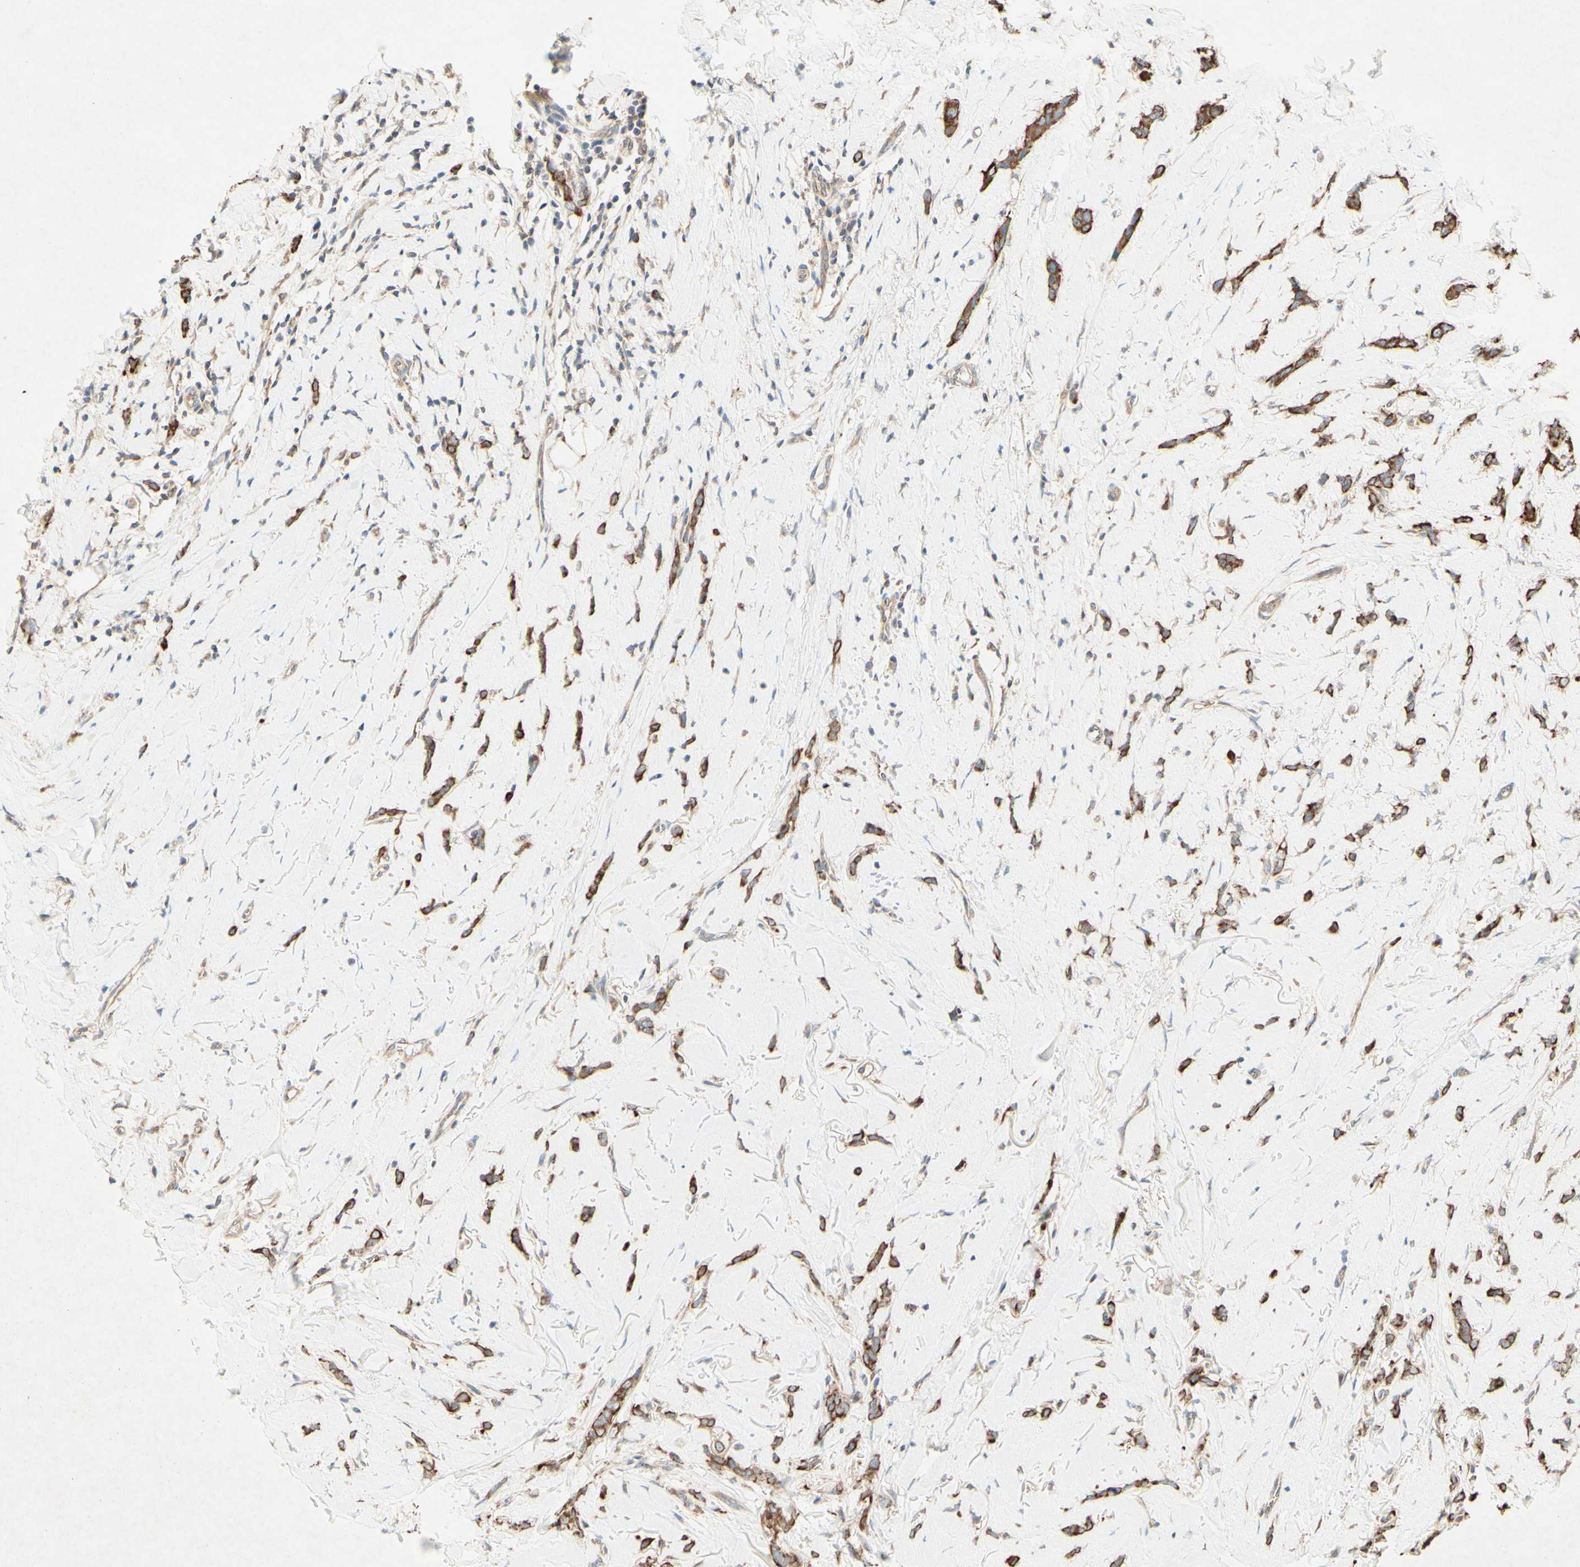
{"staining": {"intensity": "strong", "quantity": ">75%", "location": "cytoplasmic/membranous"}, "tissue": "breast cancer", "cell_type": "Tumor cells", "image_type": "cancer", "snomed": [{"axis": "morphology", "description": "Lobular carcinoma"}, {"axis": "topography", "description": "Skin"}, {"axis": "topography", "description": "Breast"}], "caption": "High-magnification brightfield microscopy of breast lobular carcinoma stained with DAB (brown) and counterstained with hematoxylin (blue). tumor cells exhibit strong cytoplasmic/membranous expression is seen in about>75% of cells. Immunohistochemistry stains the protein in brown and the nuclei are stained blue.", "gene": "MTM1", "patient": {"sex": "female", "age": 46}}